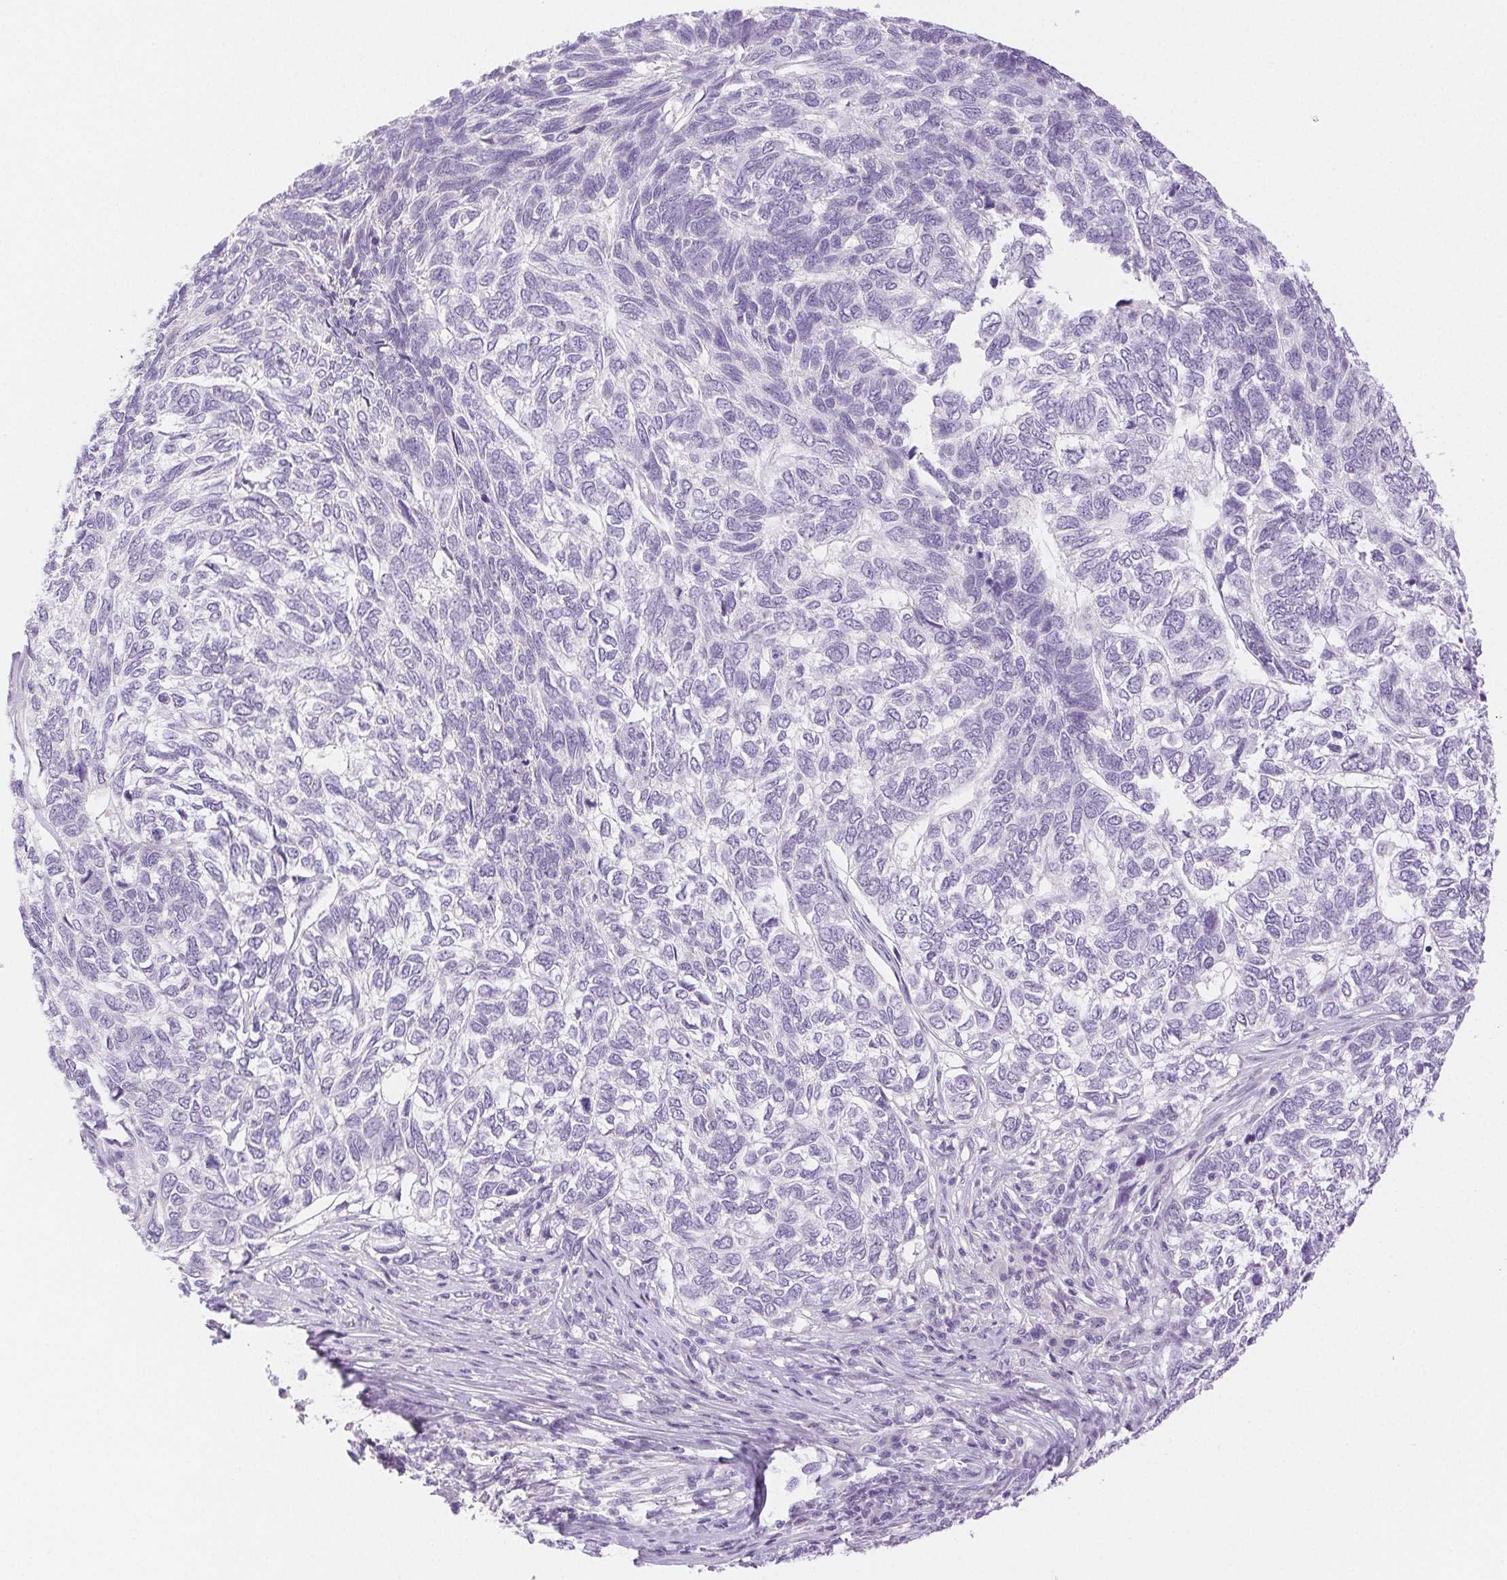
{"staining": {"intensity": "negative", "quantity": "none", "location": "none"}, "tissue": "skin cancer", "cell_type": "Tumor cells", "image_type": "cancer", "snomed": [{"axis": "morphology", "description": "Basal cell carcinoma"}, {"axis": "topography", "description": "Skin"}], "caption": "Protein analysis of skin basal cell carcinoma exhibits no significant positivity in tumor cells.", "gene": "SPACA4", "patient": {"sex": "female", "age": 65}}